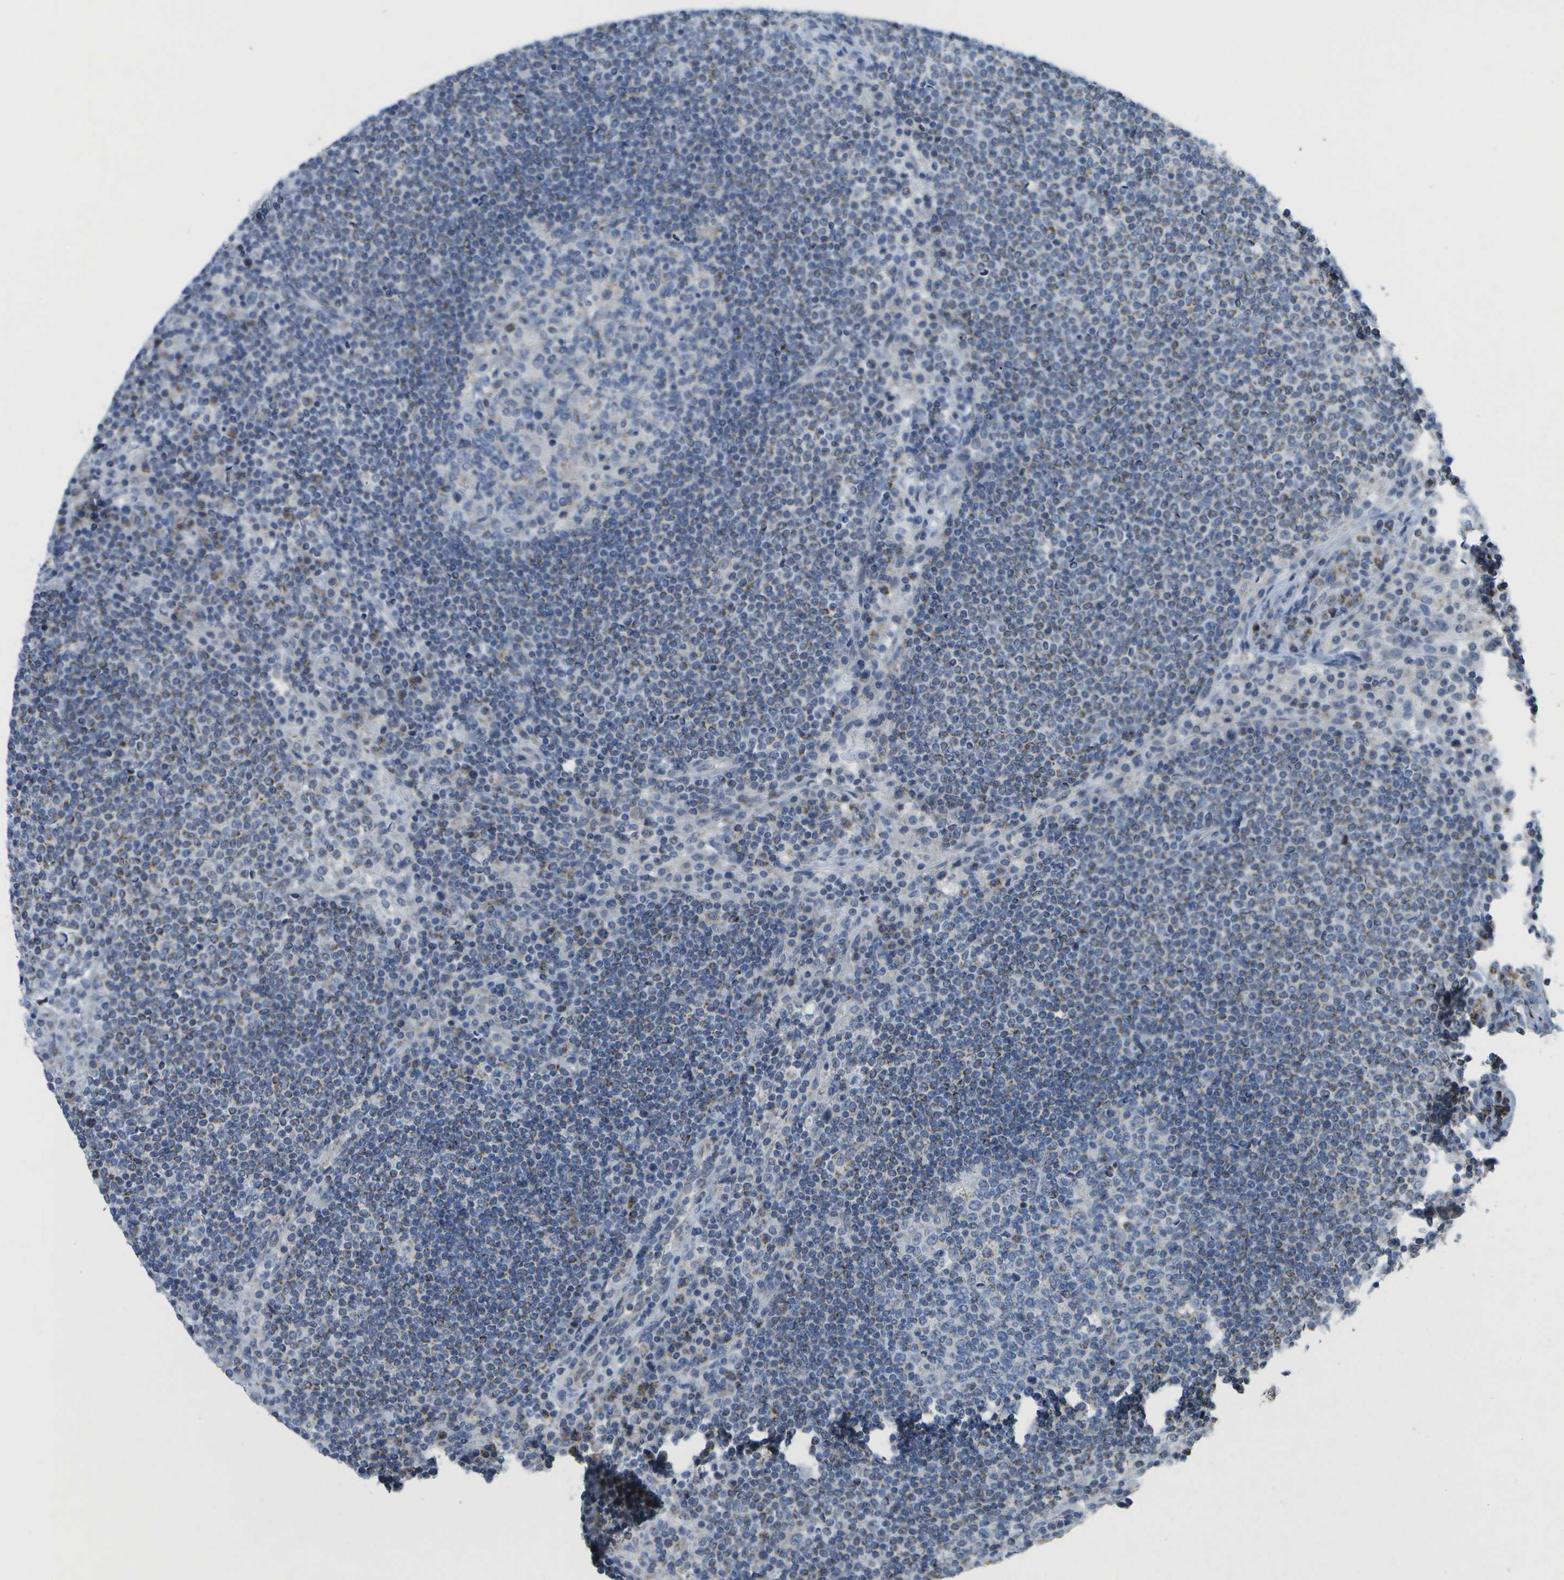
{"staining": {"intensity": "moderate", "quantity": "<25%", "location": "cytoplasmic/membranous"}, "tissue": "lymph node", "cell_type": "Germinal center cells", "image_type": "normal", "snomed": [{"axis": "morphology", "description": "Normal tissue, NOS"}, {"axis": "topography", "description": "Lymph node"}], "caption": "A brown stain labels moderate cytoplasmic/membranous positivity of a protein in germinal center cells of normal lymph node.", "gene": "TMEM223", "patient": {"sex": "female", "age": 53}}